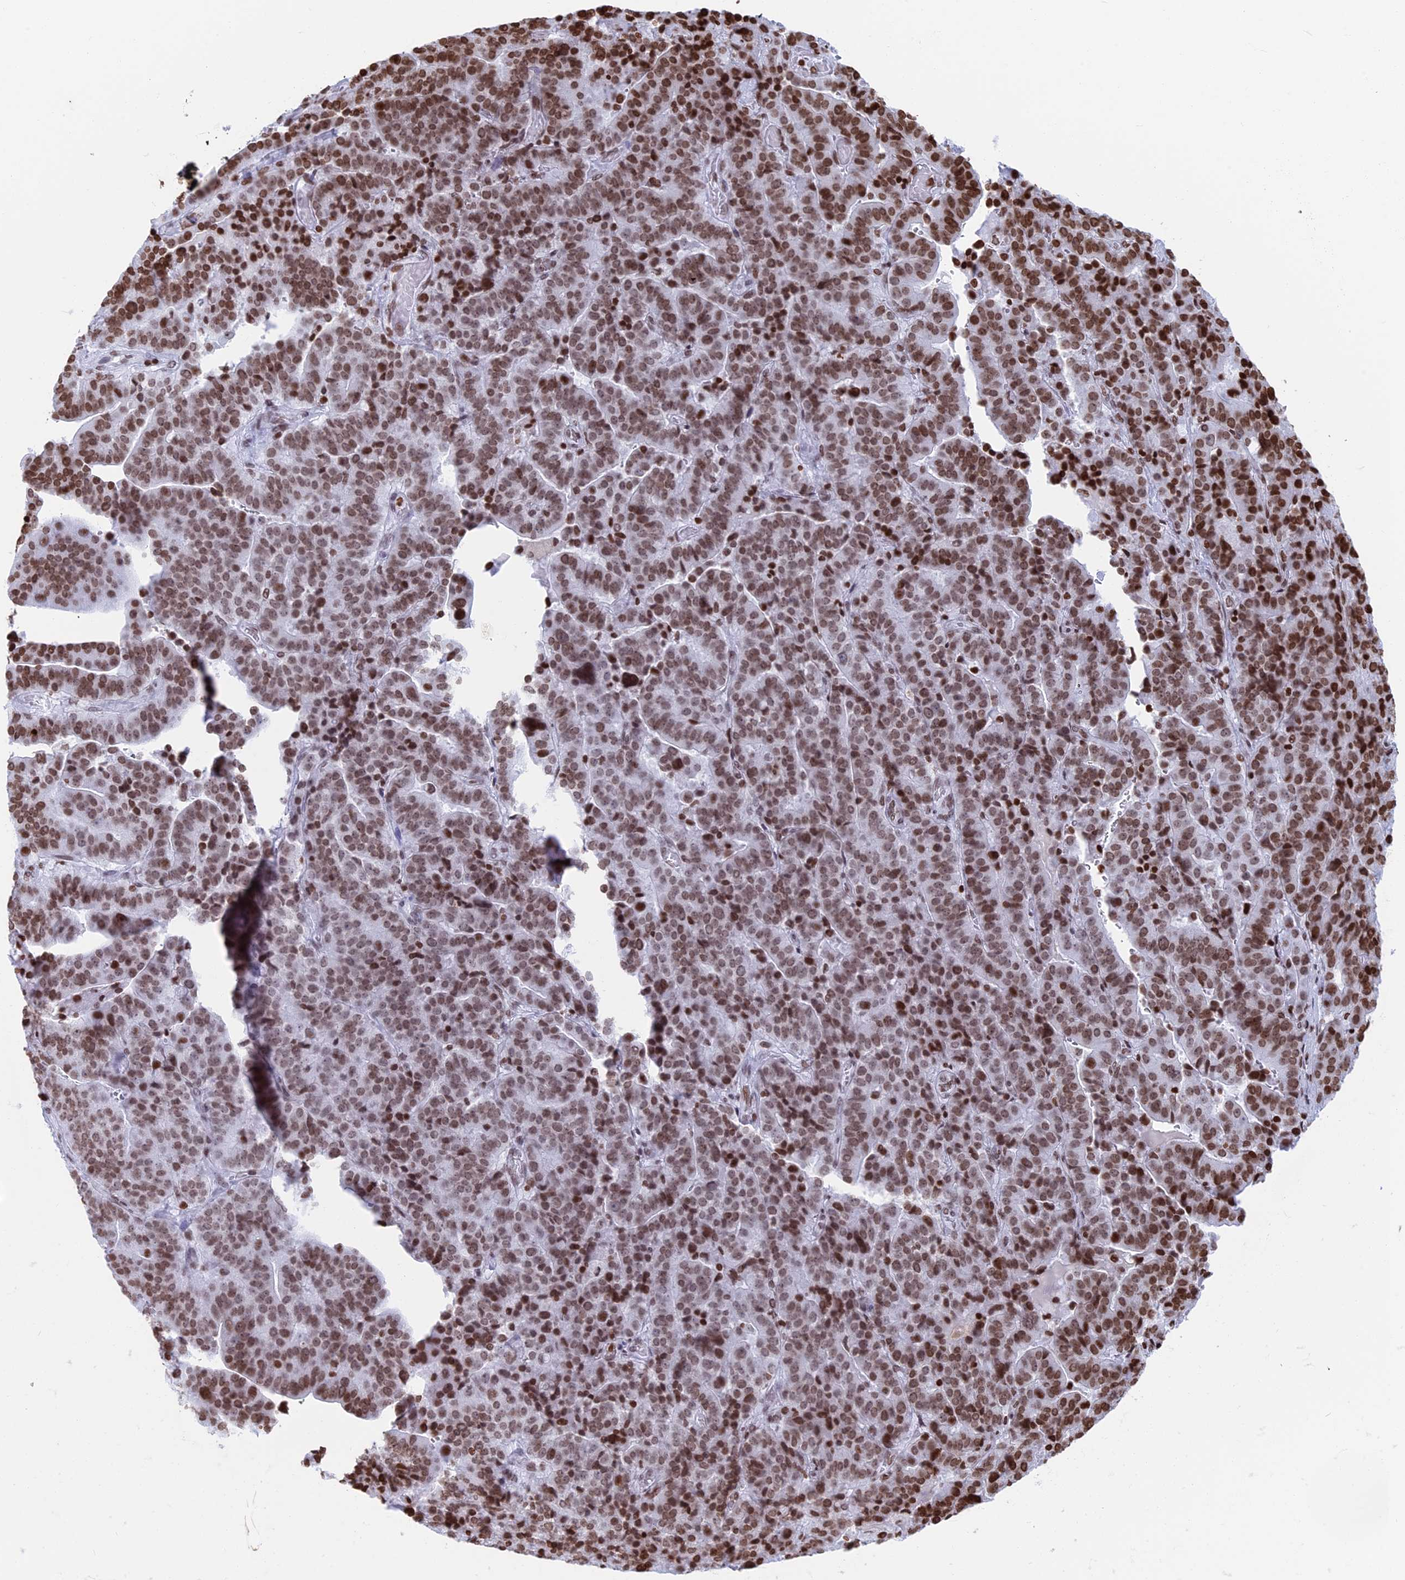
{"staining": {"intensity": "moderate", "quantity": ">75%", "location": "nuclear"}, "tissue": "stomach cancer", "cell_type": "Tumor cells", "image_type": "cancer", "snomed": [{"axis": "morphology", "description": "Adenocarcinoma, NOS"}, {"axis": "topography", "description": "Stomach"}], "caption": "Immunohistochemical staining of adenocarcinoma (stomach) exhibits medium levels of moderate nuclear protein staining in about >75% of tumor cells.", "gene": "APOBEC3A", "patient": {"sex": "male", "age": 48}}